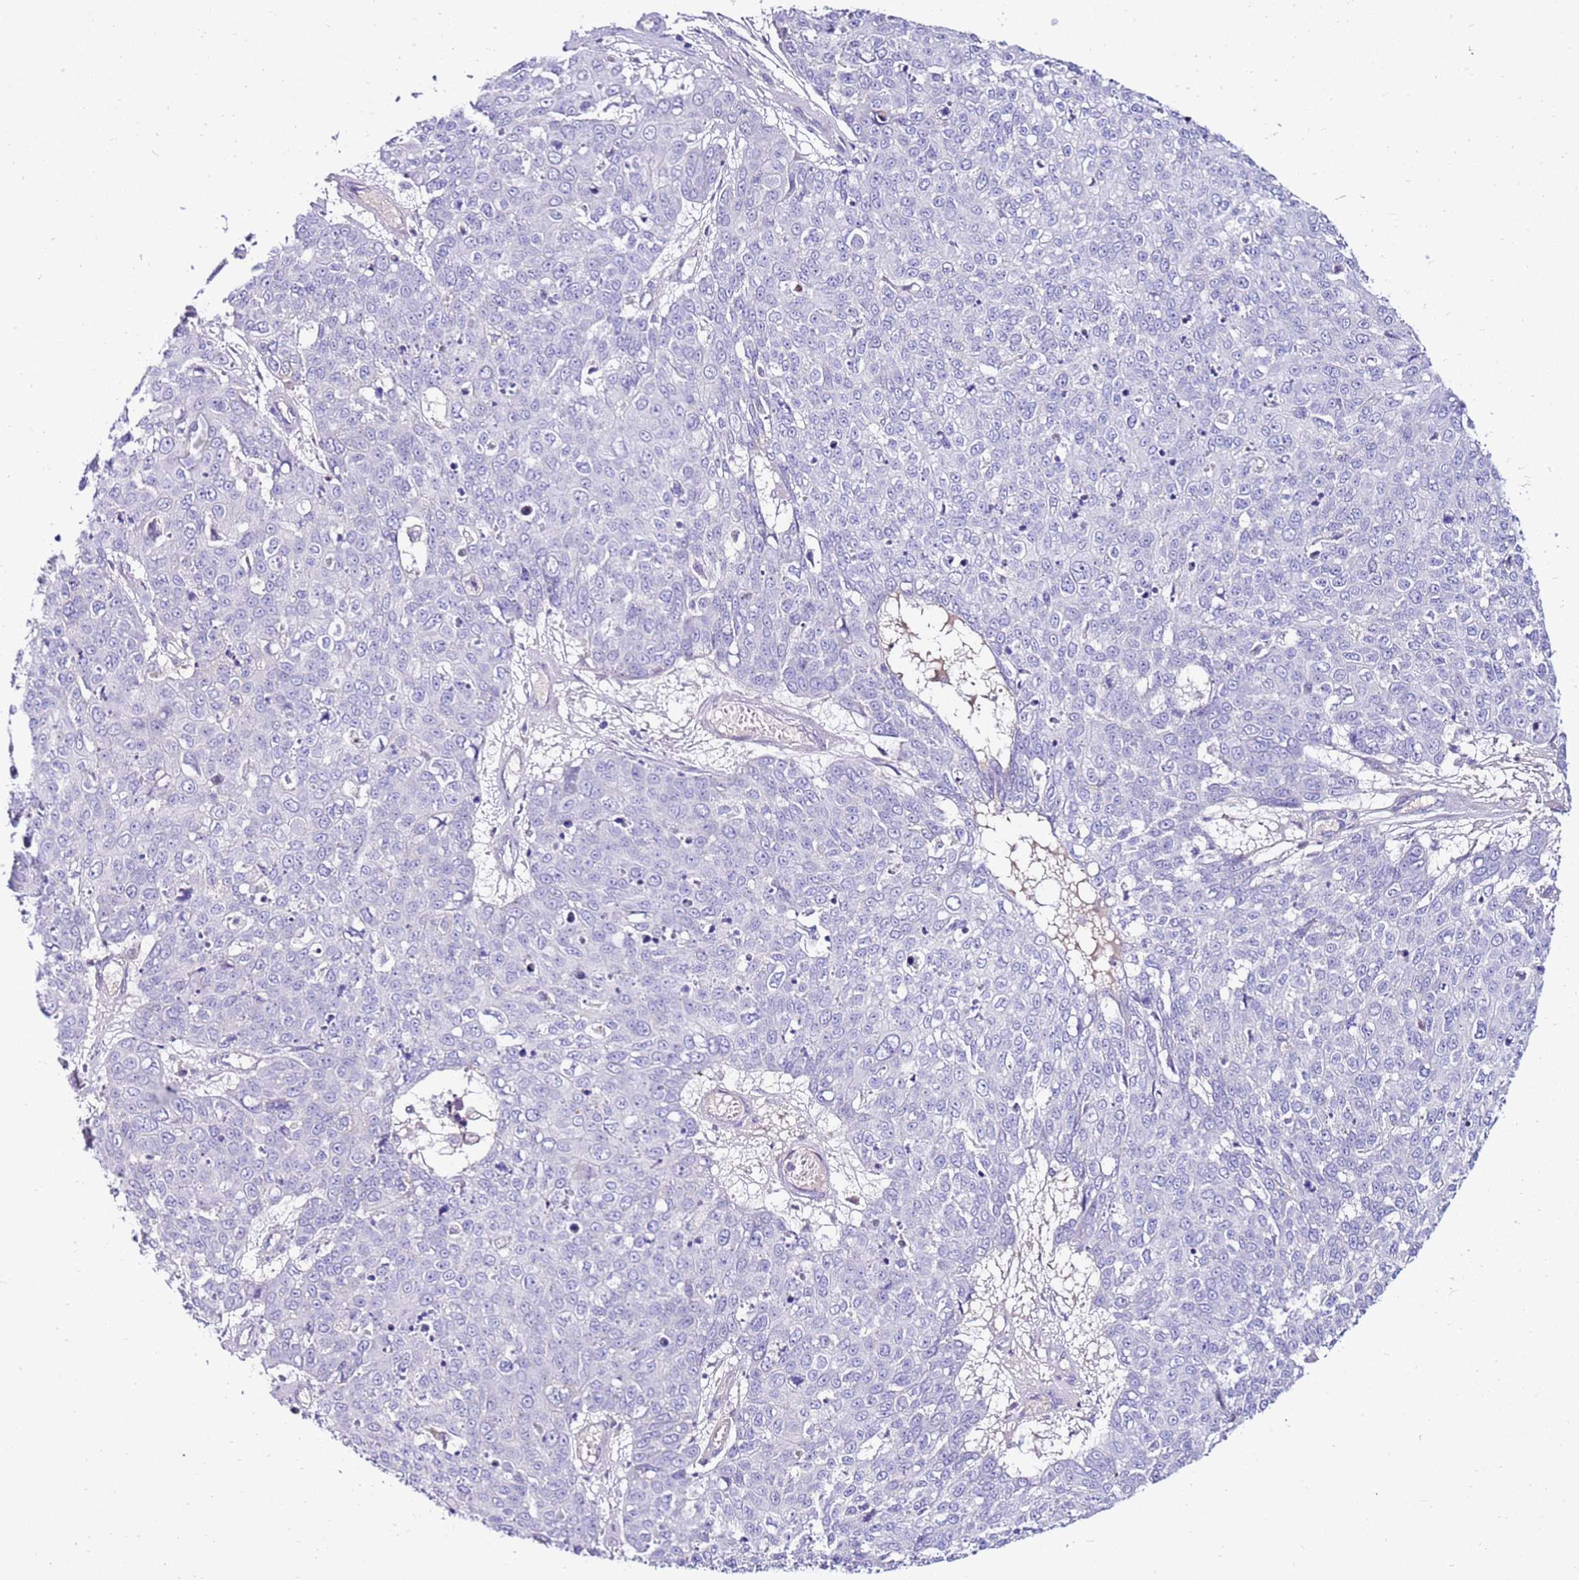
{"staining": {"intensity": "negative", "quantity": "none", "location": "none"}, "tissue": "skin cancer", "cell_type": "Tumor cells", "image_type": "cancer", "snomed": [{"axis": "morphology", "description": "Squamous cell carcinoma, NOS"}, {"axis": "topography", "description": "Skin"}], "caption": "Tumor cells are negative for protein expression in human skin cancer (squamous cell carcinoma).", "gene": "EVPLL", "patient": {"sex": "male", "age": 71}}